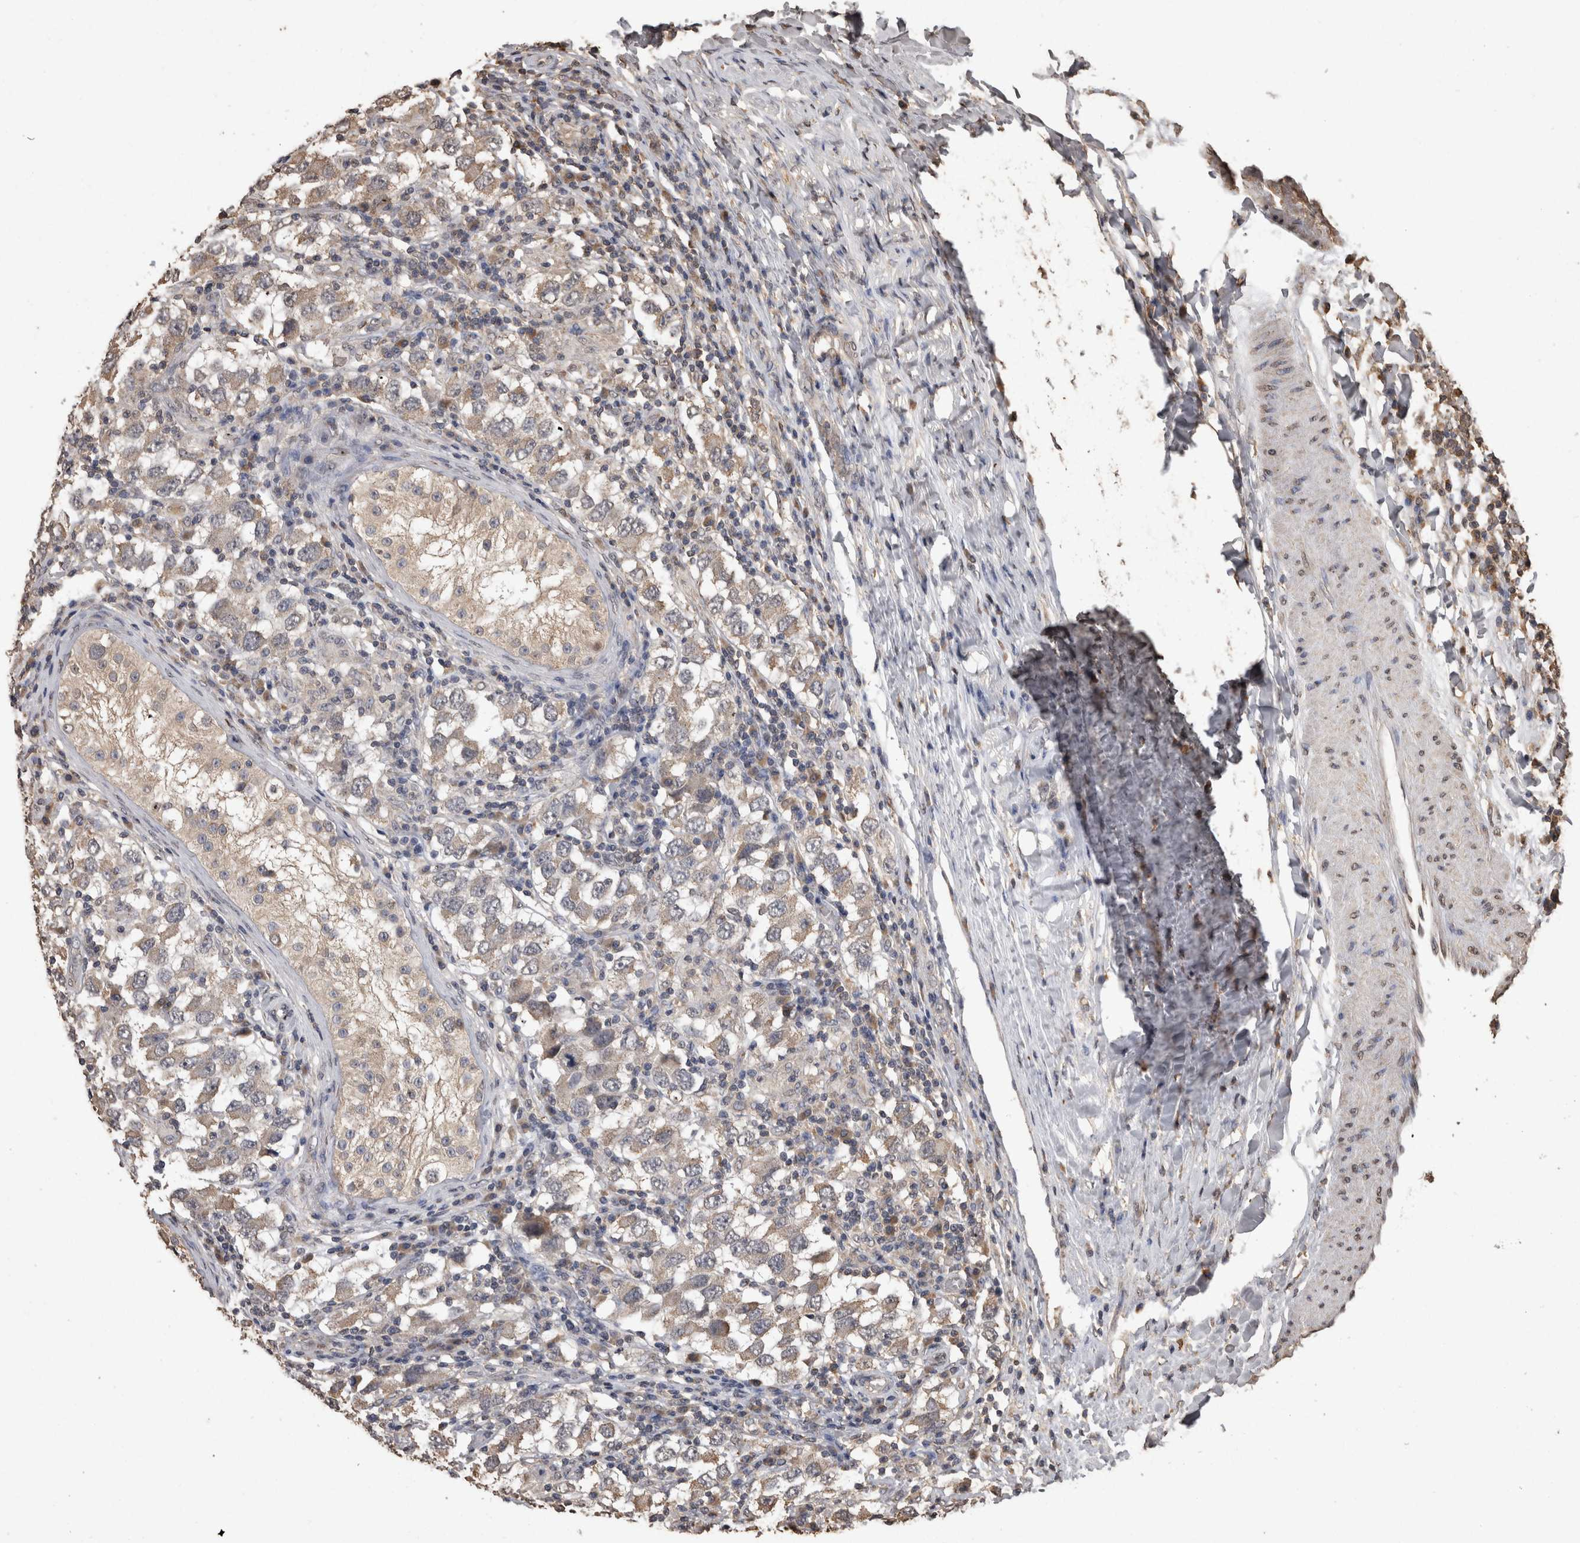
{"staining": {"intensity": "weak", "quantity": ">75%", "location": "cytoplasmic/membranous"}, "tissue": "testis cancer", "cell_type": "Tumor cells", "image_type": "cancer", "snomed": [{"axis": "morphology", "description": "Carcinoma, Embryonal, NOS"}, {"axis": "topography", "description": "Testis"}], "caption": "Brown immunohistochemical staining in human testis embryonal carcinoma shows weak cytoplasmic/membranous staining in approximately >75% of tumor cells. (DAB (3,3'-diaminobenzidine) IHC with brightfield microscopy, high magnification).", "gene": "SOCS5", "patient": {"sex": "male", "age": 21}}